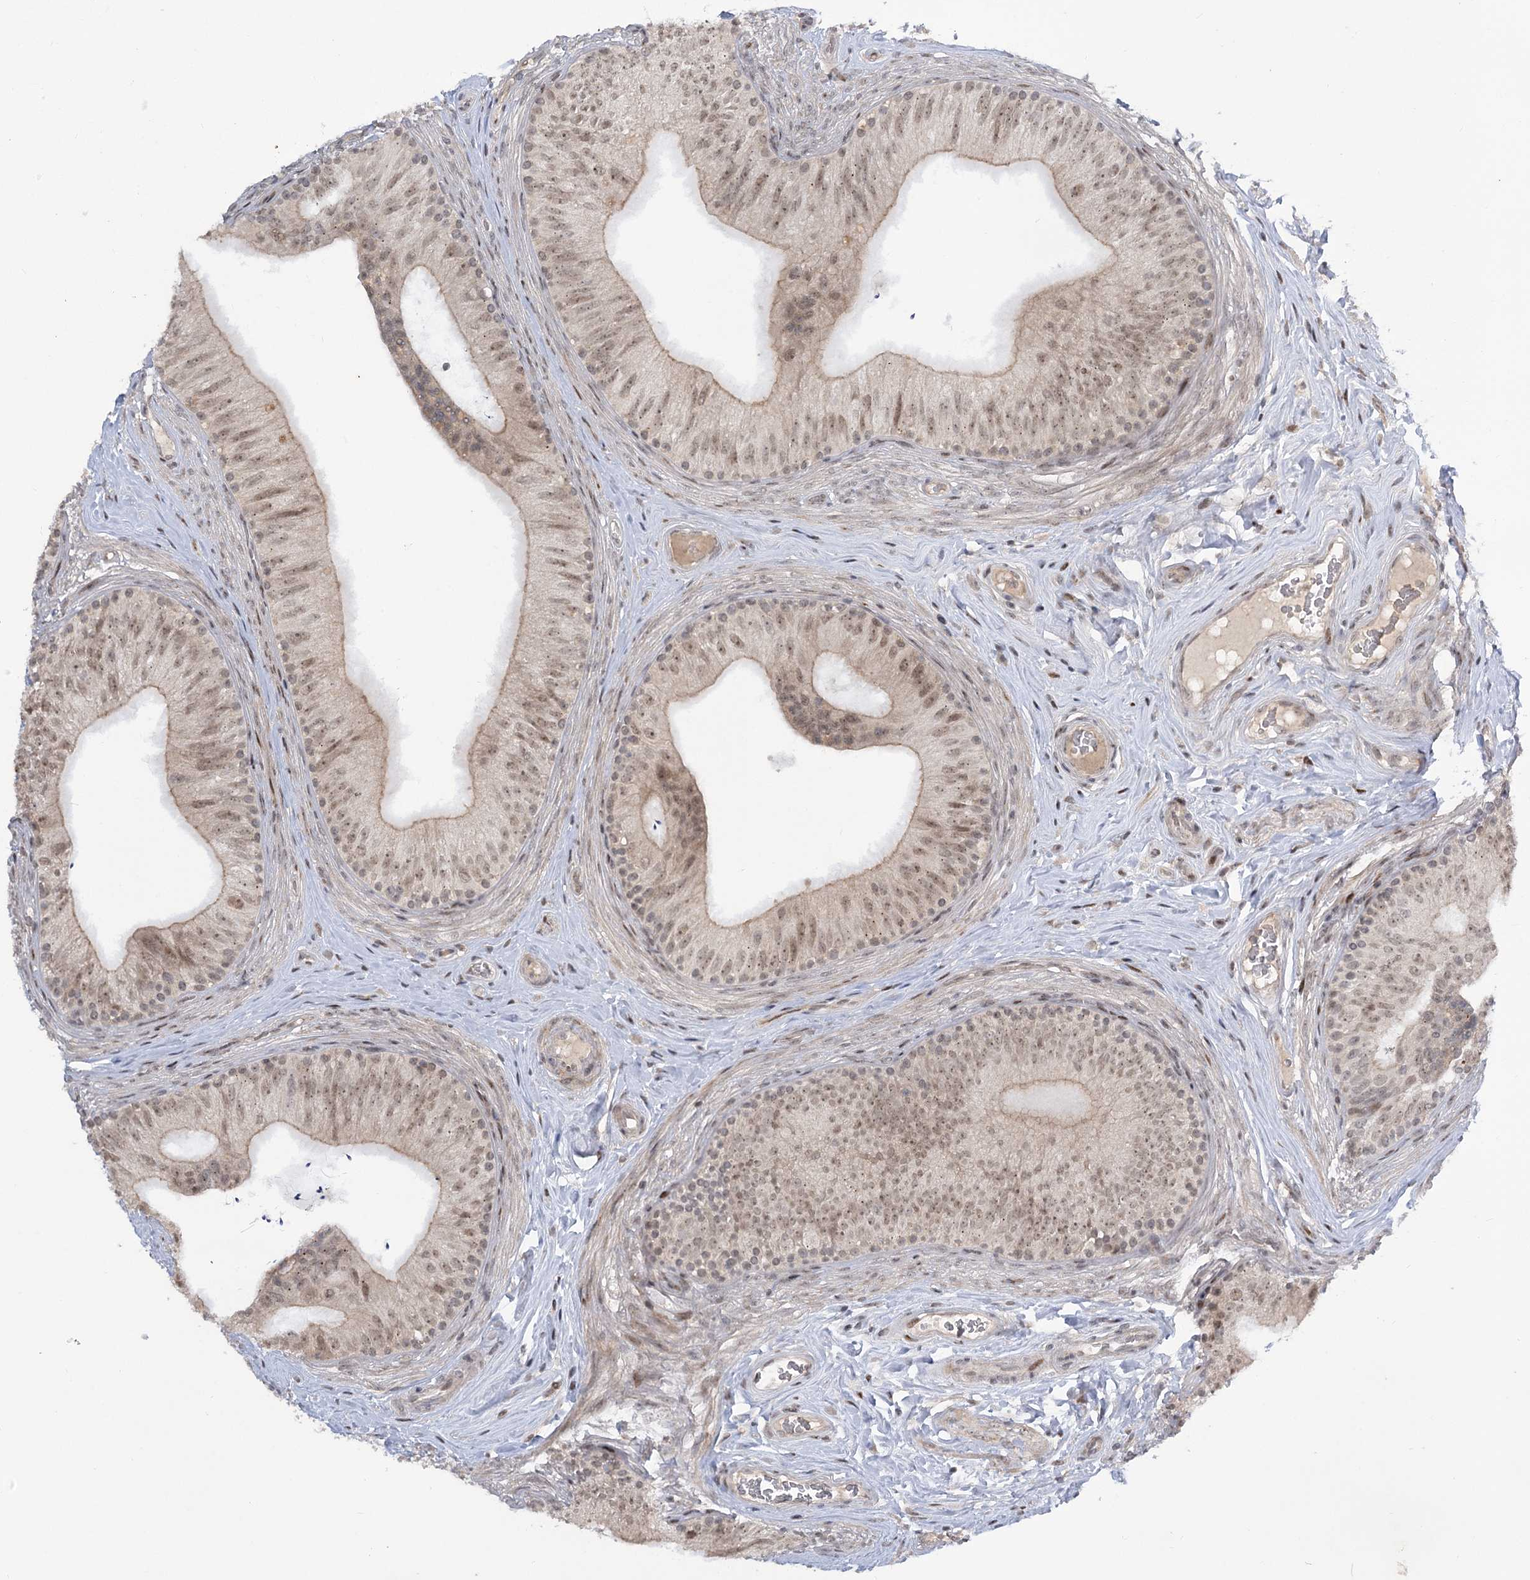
{"staining": {"intensity": "moderate", "quantity": "25%-75%", "location": "nuclear"}, "tissue": "epididymis", "cell_type": "Glandular cells", "image_type": "normal", "snomed": [{"axis": "morphology", "description": "Normal tissue, NOS"}, {"axis": "topography", "description": "Epididymis"}], "caption": "Immunohistochemical staining of benign epididymis shows 25%-75% levels of moderate nuclear protein expression in approximately 25%-75% of glandular cells. Ihc stains the protein of interest in brown and the nuclei are stained blue.", "gene": "HELQ", "patient": {"sex": "male", "age": 46}}